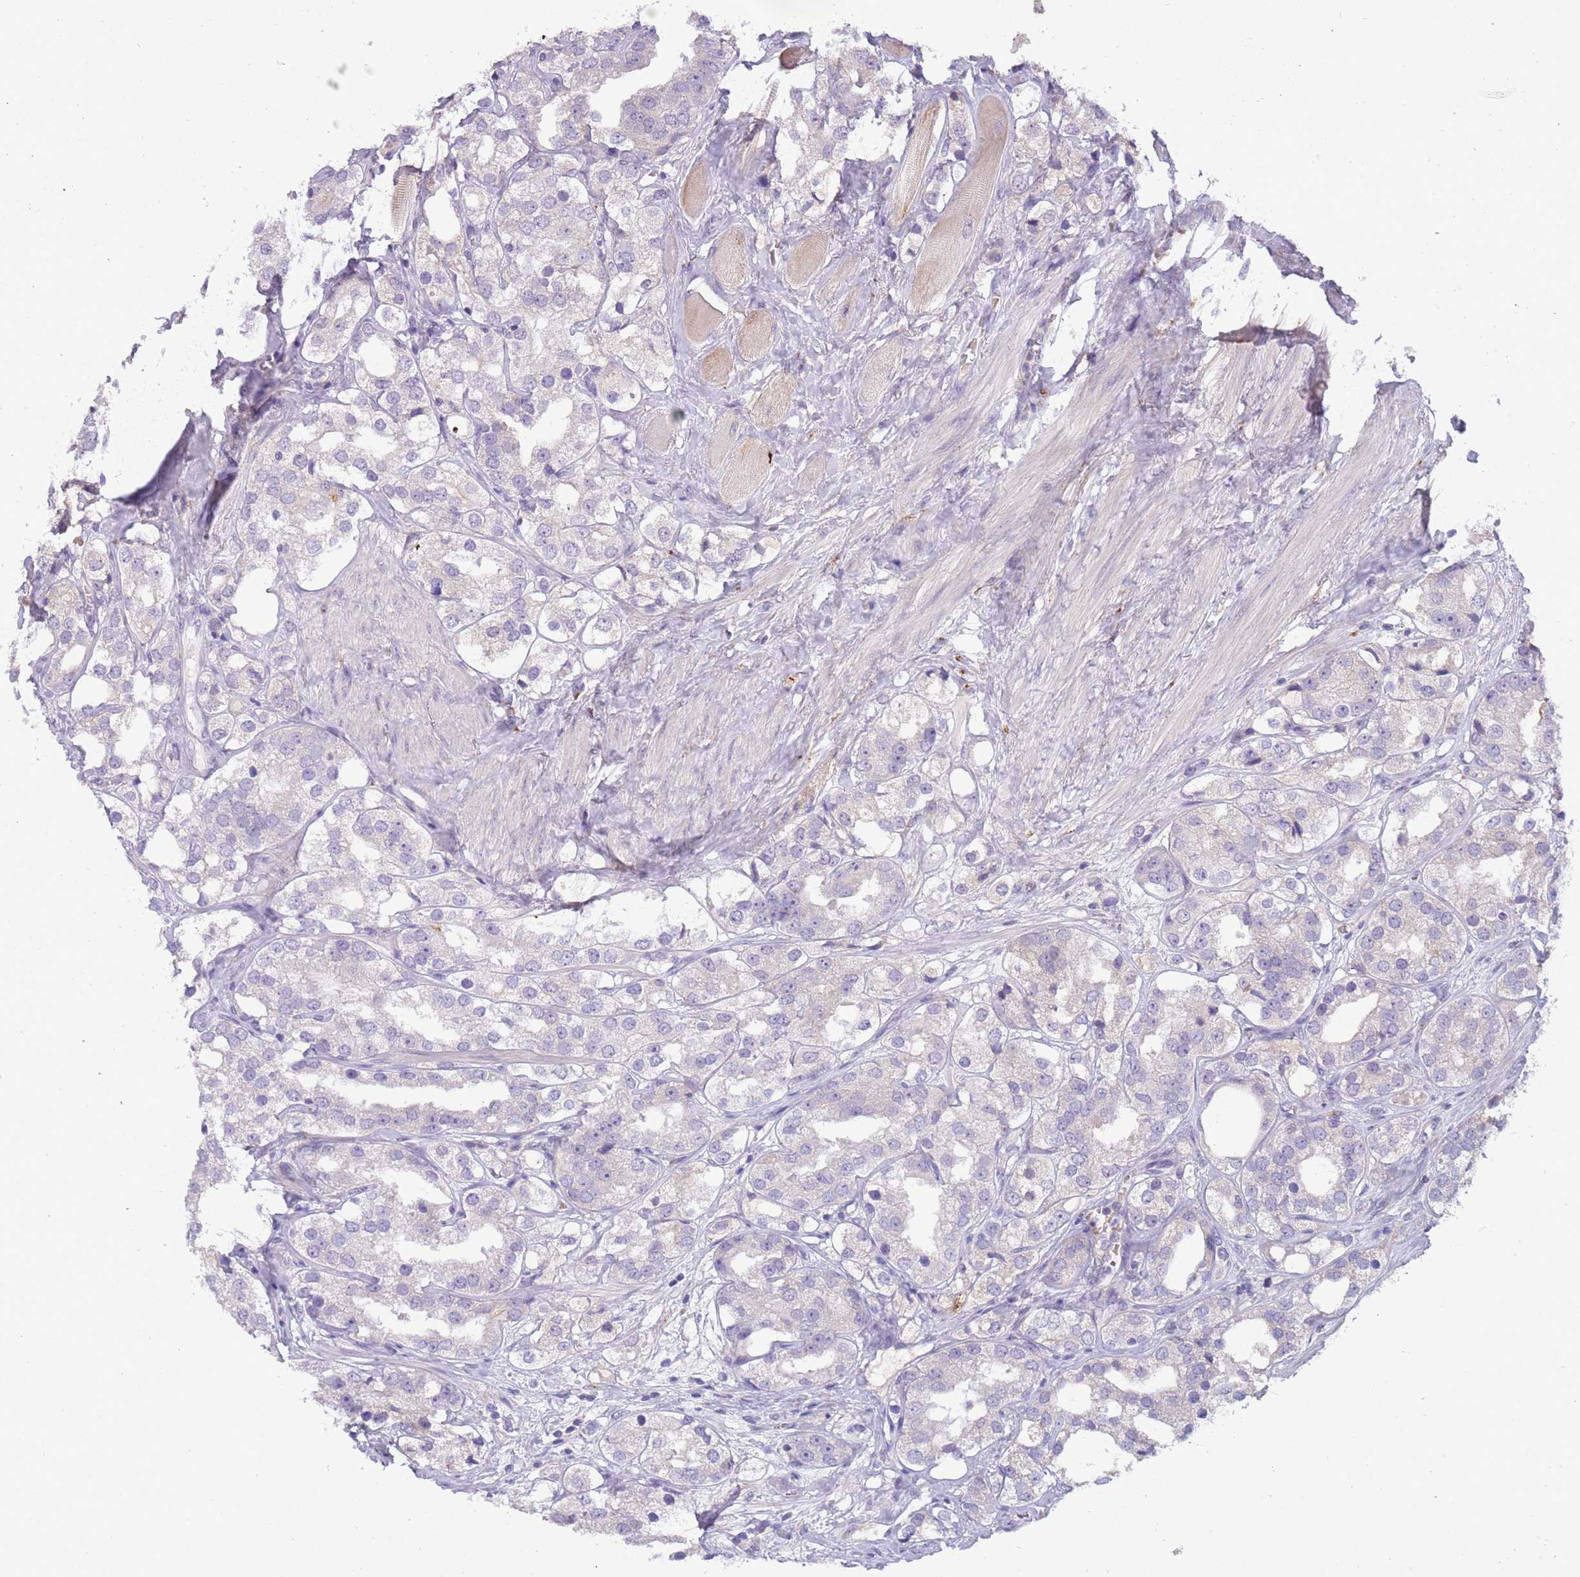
{"staining": {"intensity": "negative", "quantity": "none", "location": "none"}, "tissue": "prostate cancer", "cell_type": "Tumor cells", "image_type": "cancer", "snomed": [{"axis": "morphology", "description": "Adenocarcinoma, NOS"}, {"axis": "topography", "description": "Prostate"}], "caption": "Prostate cancer was stained to show a protein in brown. There is no significant staining in tumor cells. (Brightfield microscopy of DAB immunohistochemistry at high magnification).", "gene": "CFAP73", "patient": {"sex": "male", "age": 79}}